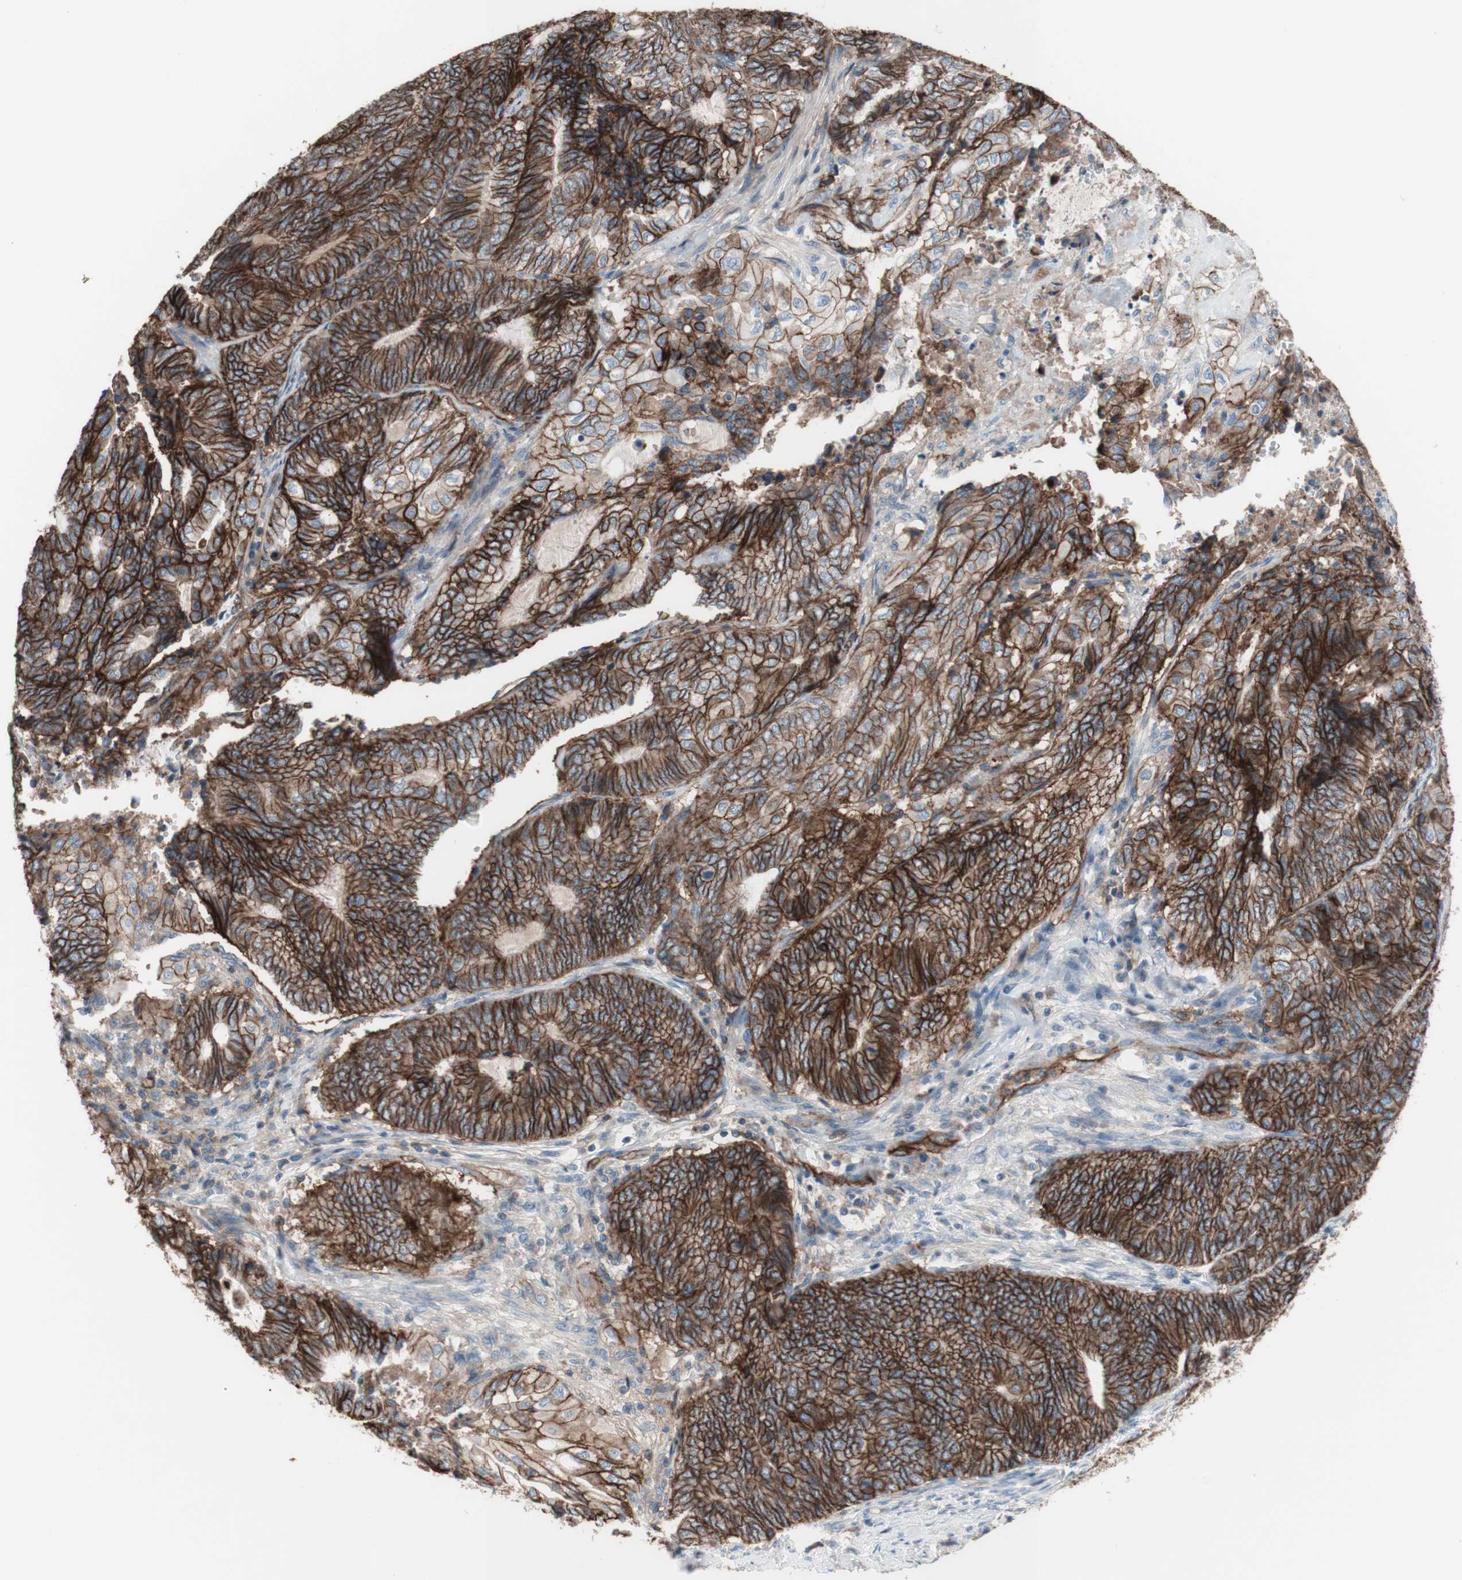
{"staining": {"intensity": "strong", "quantity": ">75%", "location": "cytoplasmic/membranous"}, "tissue": "endometrial cancer", "cell_type": "Tumor cells", "image_type": "cancer", "snomed": [{"axis": "morphology", "description": "Adenocarcinoma, NOS"}, {"axis": "topography", "description": "Uterus"}, {"axis": "topography", "description": "Endometrium"}], "caption": "Immunohistochemical staining of human endometrial cancer shows high levels of strong cytoplasmic/membranous protein expression in about >75% of tumor cells.", "gene": "CD46", "patient": {"sex": "female", "age": 70}}